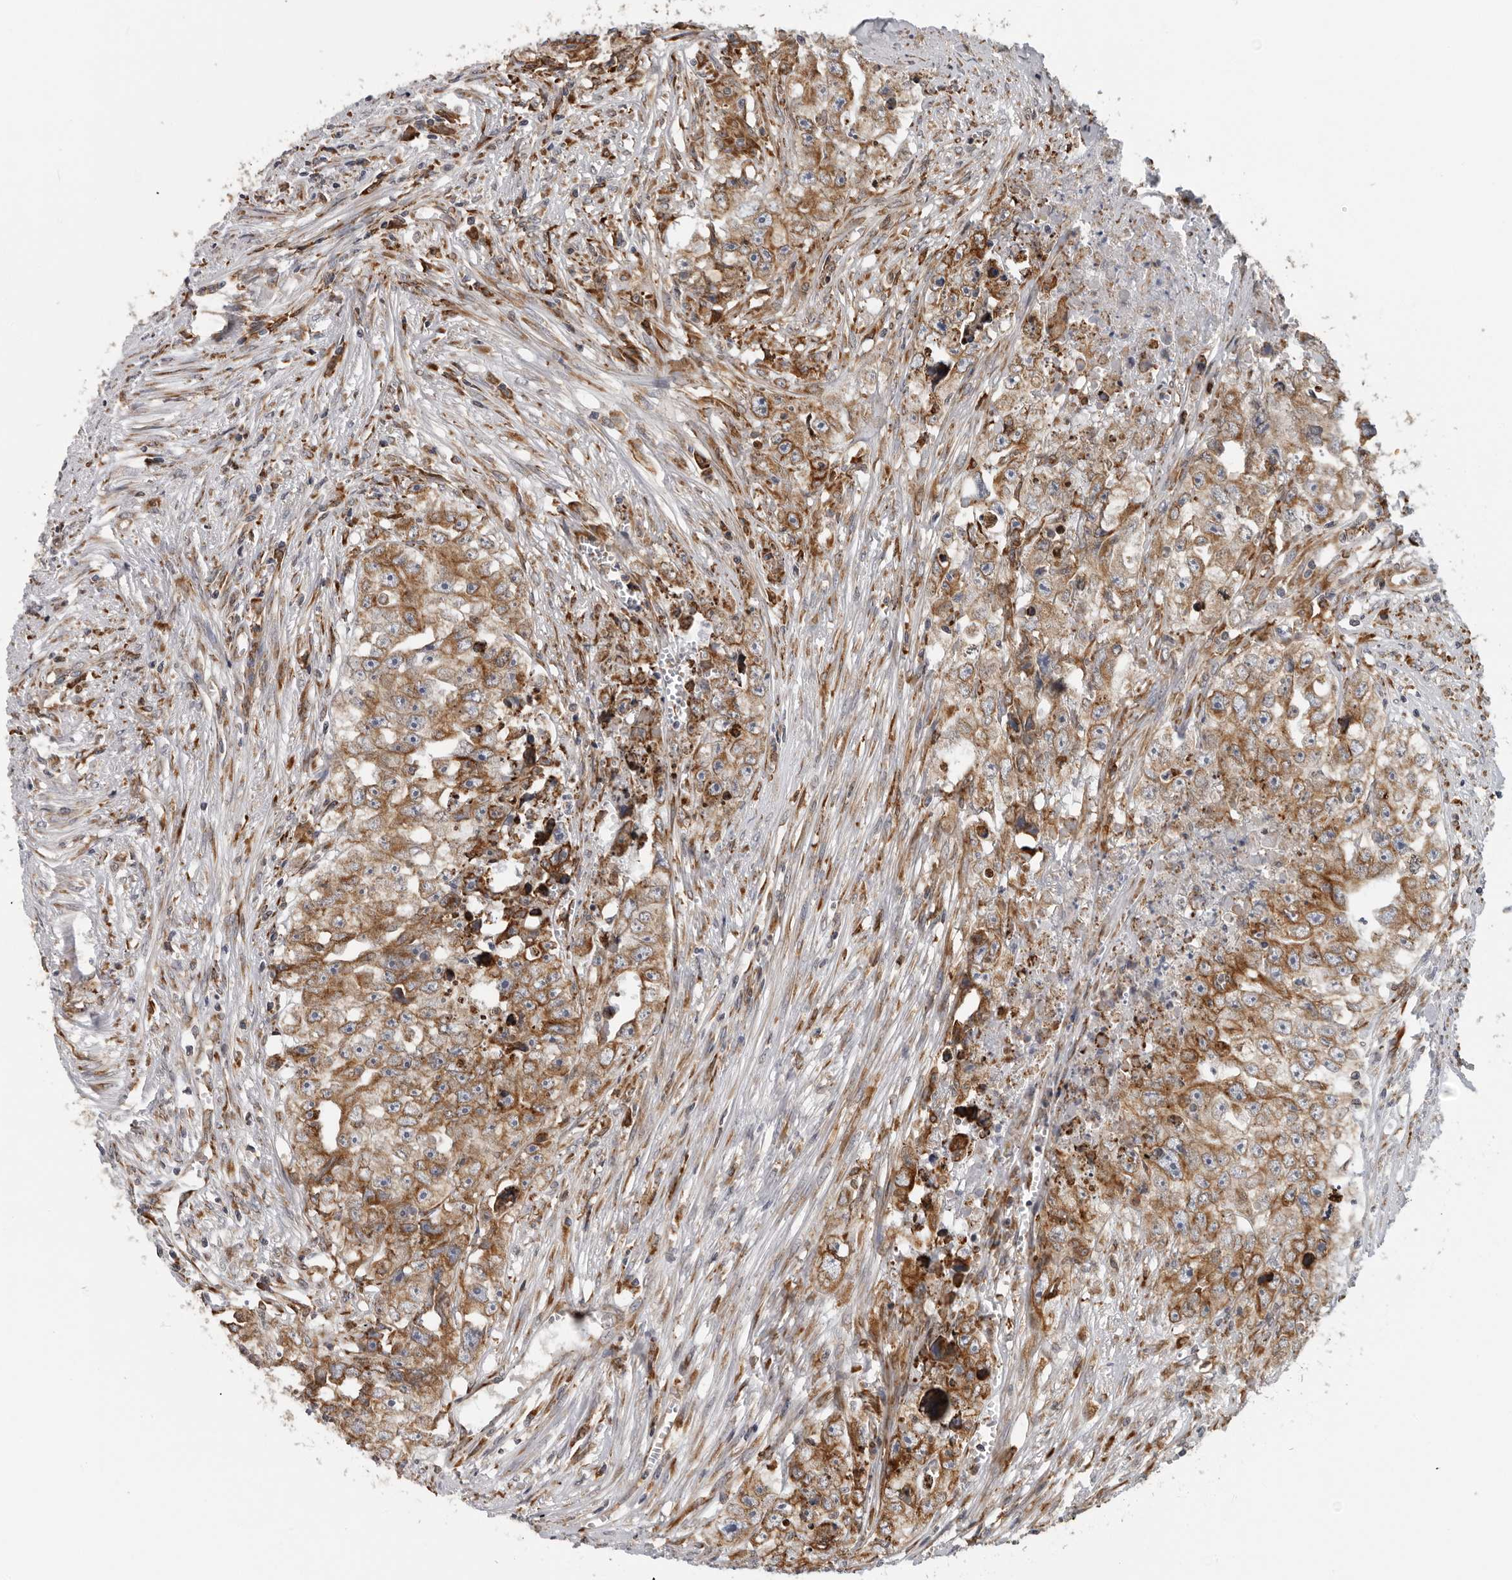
{"staining": {"intensity": "moderate", "quantity": ">75%", "location": "cytoplasmic/membranous"}, "tissue": "testis cancer", "cell_type": "Tumor cells", "image_type": "cancer", "snomed": [{"axis": "morphology", "description": "Seminoma, NOS"}, {"axis": "morphology", "description": "Carcinoma, Embryonal, NOS"}, {"axis": "topography", "description": "Testis"}], "caption": "Brown immunohistochemical staining in human embryonal carcinoma (testis) shows moderate cytoplasmic/membranous positivity in about >75% of tumor cells.", "gene": "ALPK2", "patient": {"sex": "male", "age": 43}}